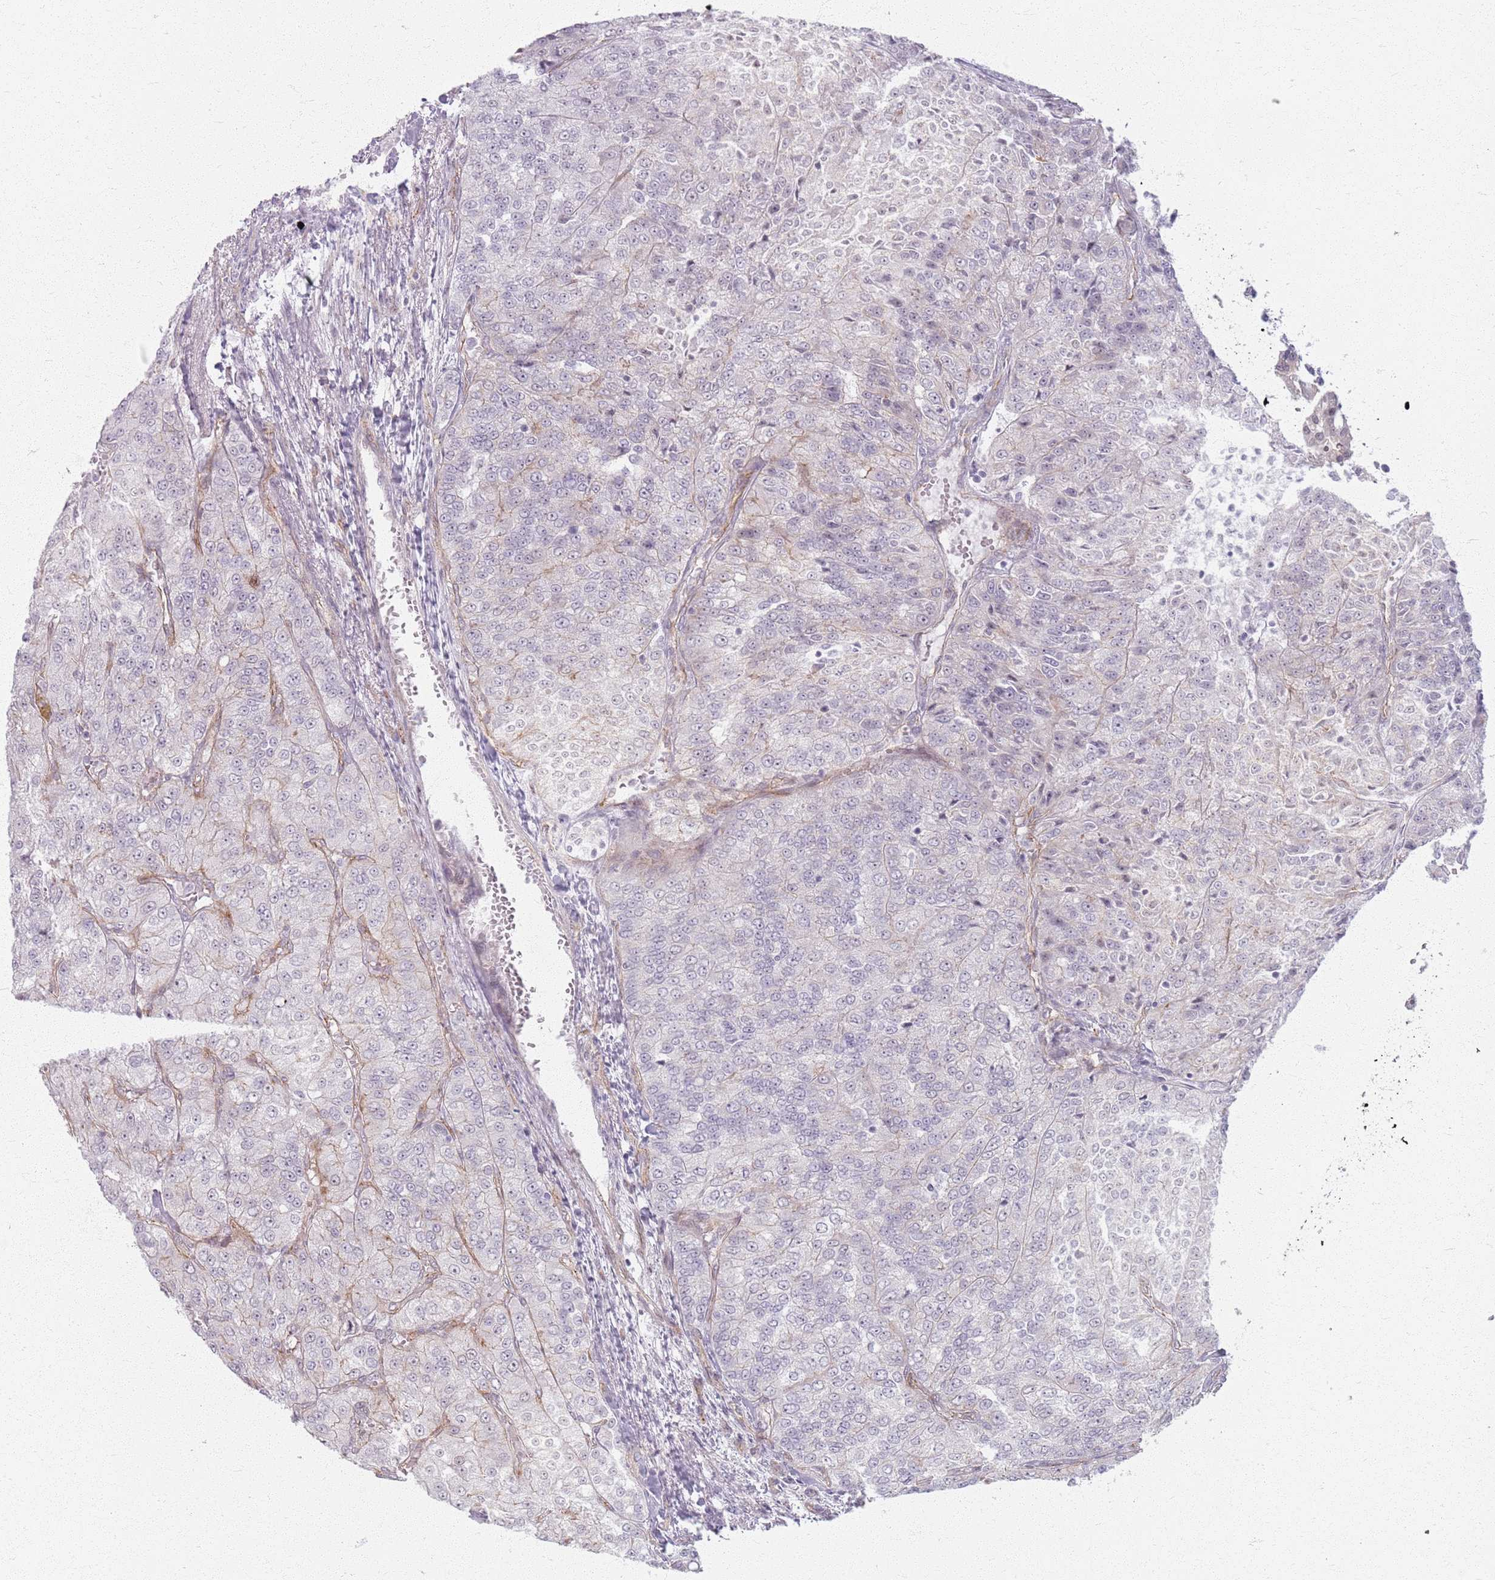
{"staining": {"intensity": "negative", "quantity": "none", "location": "none"}, "tissue": "renal cancer", "cell_type": "Tumor cells", "image_type": "cancer", "snomed": [{"axis": "morphology", "description": "Adenocarcinoma, NOS"}, {"axis": "topography", "description": "Kidney"}], "caption": "This is an IHC image of adenocarcinoma (renal). There is no positivity in tumor cells.", "gene": "KCNA5", "patient": {"sex": "female", "age": 63}}